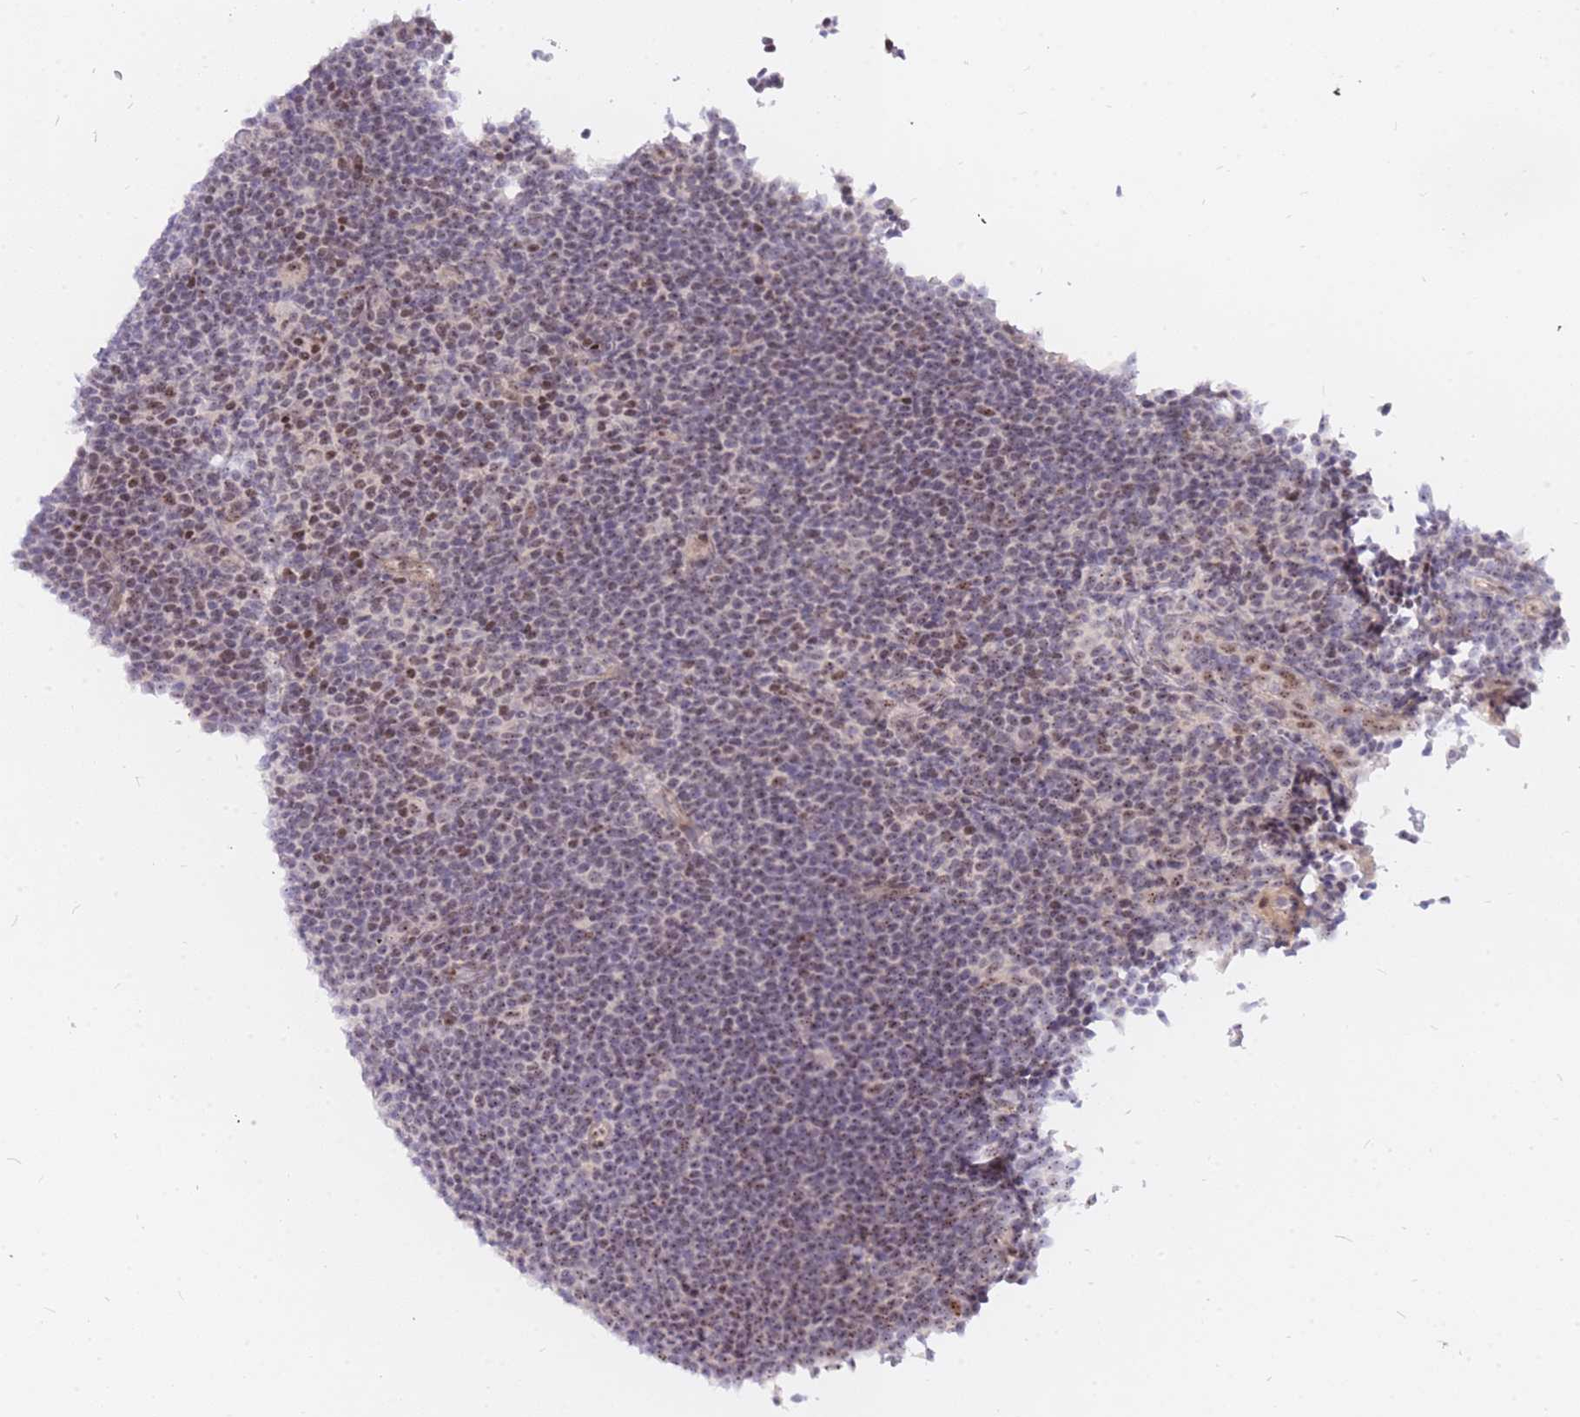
{"staining": {"intensity": "weak", "quantity": "25%-75%", "location": "nuclear"}, "tissue": "lymphoma", "cell_type": "Tumor cells", "image_type": "cancer", "snomed": [{"axis": "morphology", "description": "Hodgkin's disease, NOS"}, {"axis": "topography", "description": "Lymph node"}], "caption": "Immunohistochemical staining of human Hodgkin's disease demonstrates low levels of weak nuclear protein positivity in approximately 25%-75% of tumor cells.", "gene": "TLE2", "patient": {"sex": "female", "age": 57}}